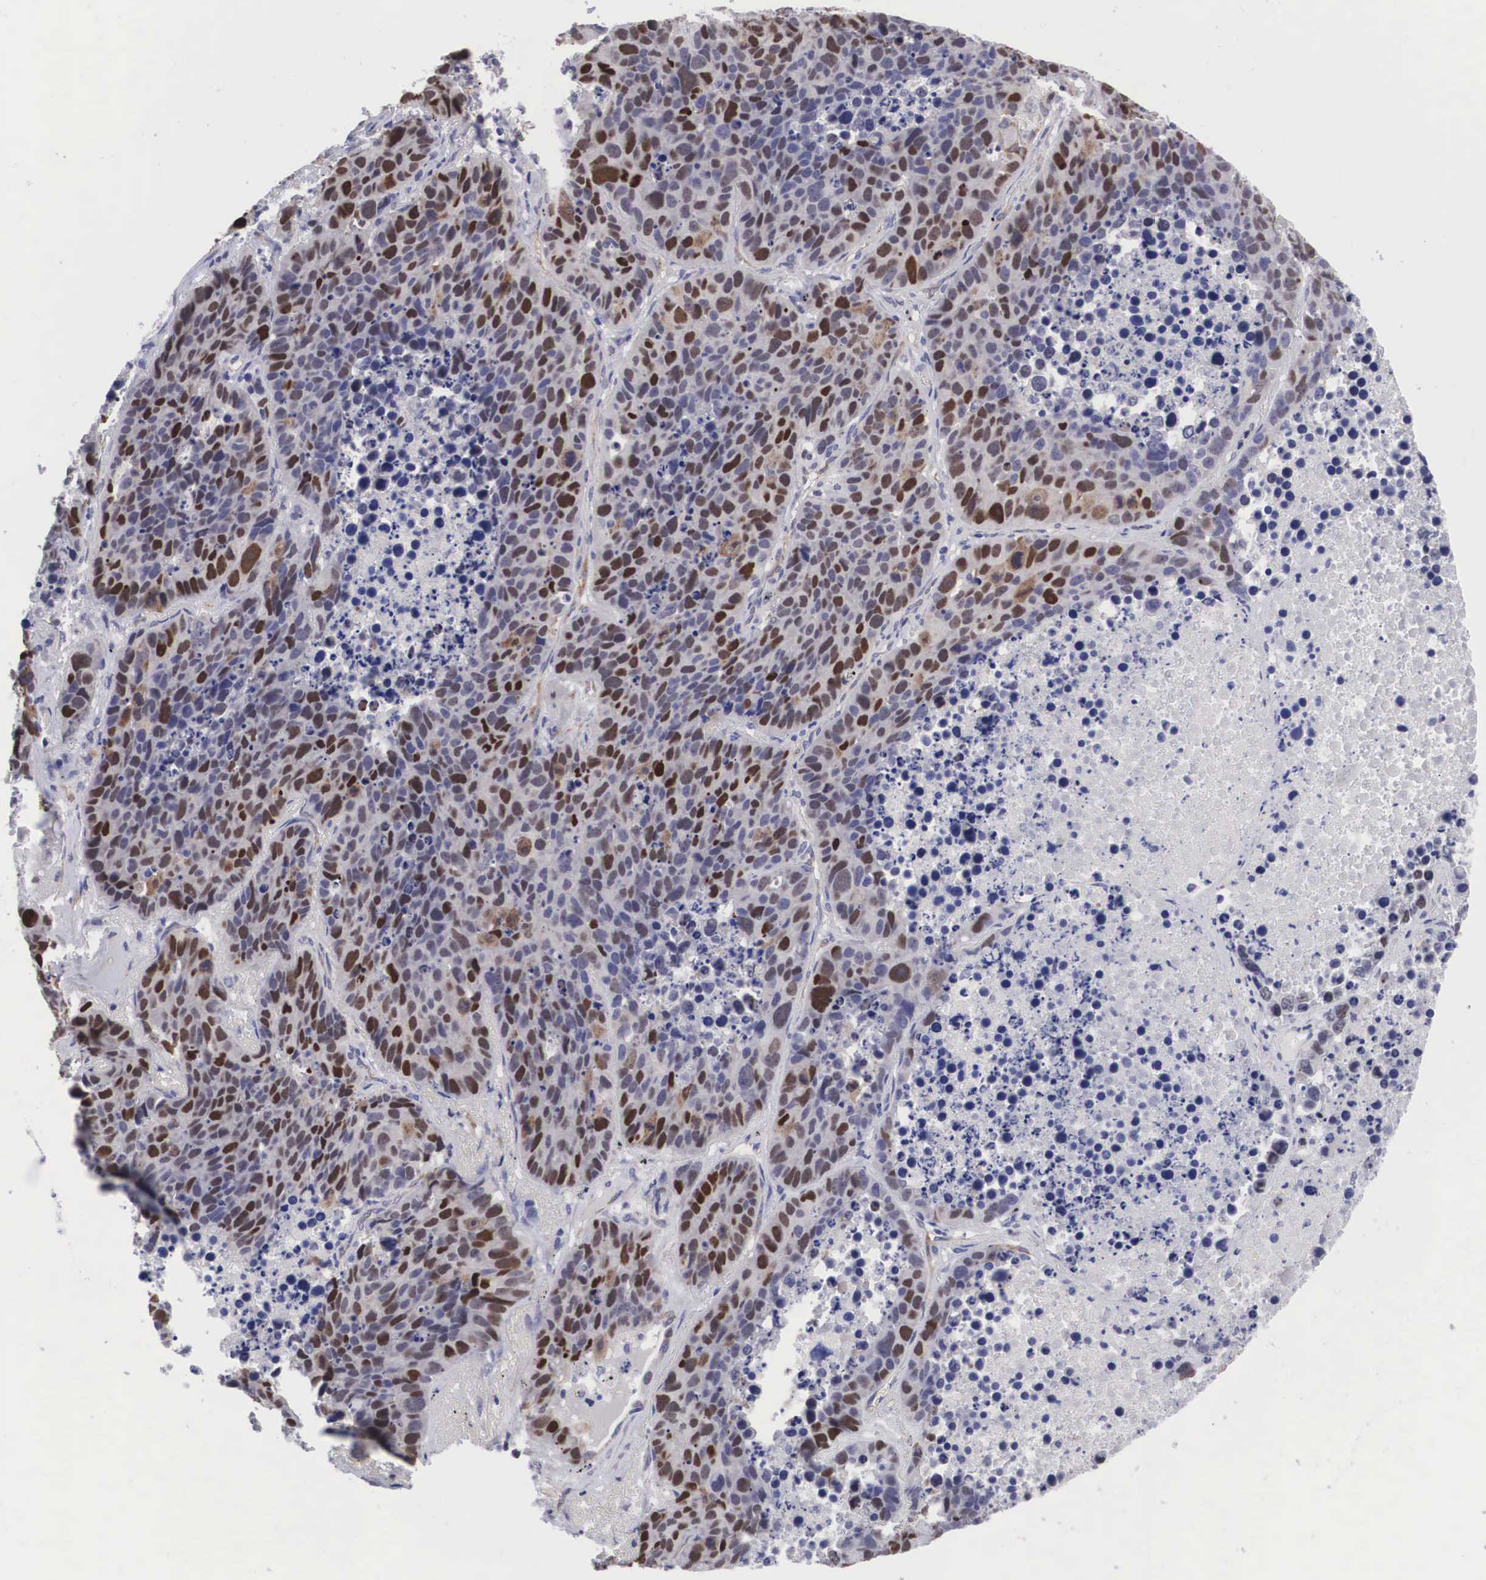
{"staining": {"intensity": "strong", "quantity": "25%-75%", "location": "nuclear"}, "tissue": "lung cancer", "cell_type": "Tumor cells", "image_type": "cancer", "snomed": [{"axis": "morphology", "description": "Carcinoid, malignant, NOS"}, {"axis": "topography", "description": "Lung"}], "caption": "This micrograph shows immunohistochemistry staining of lung cancer, with high strong nuclear expression in approximately 25%-75% of tumor cells.", "gene": "MAST4", "patient": {"sex": "male", "age": 60}}